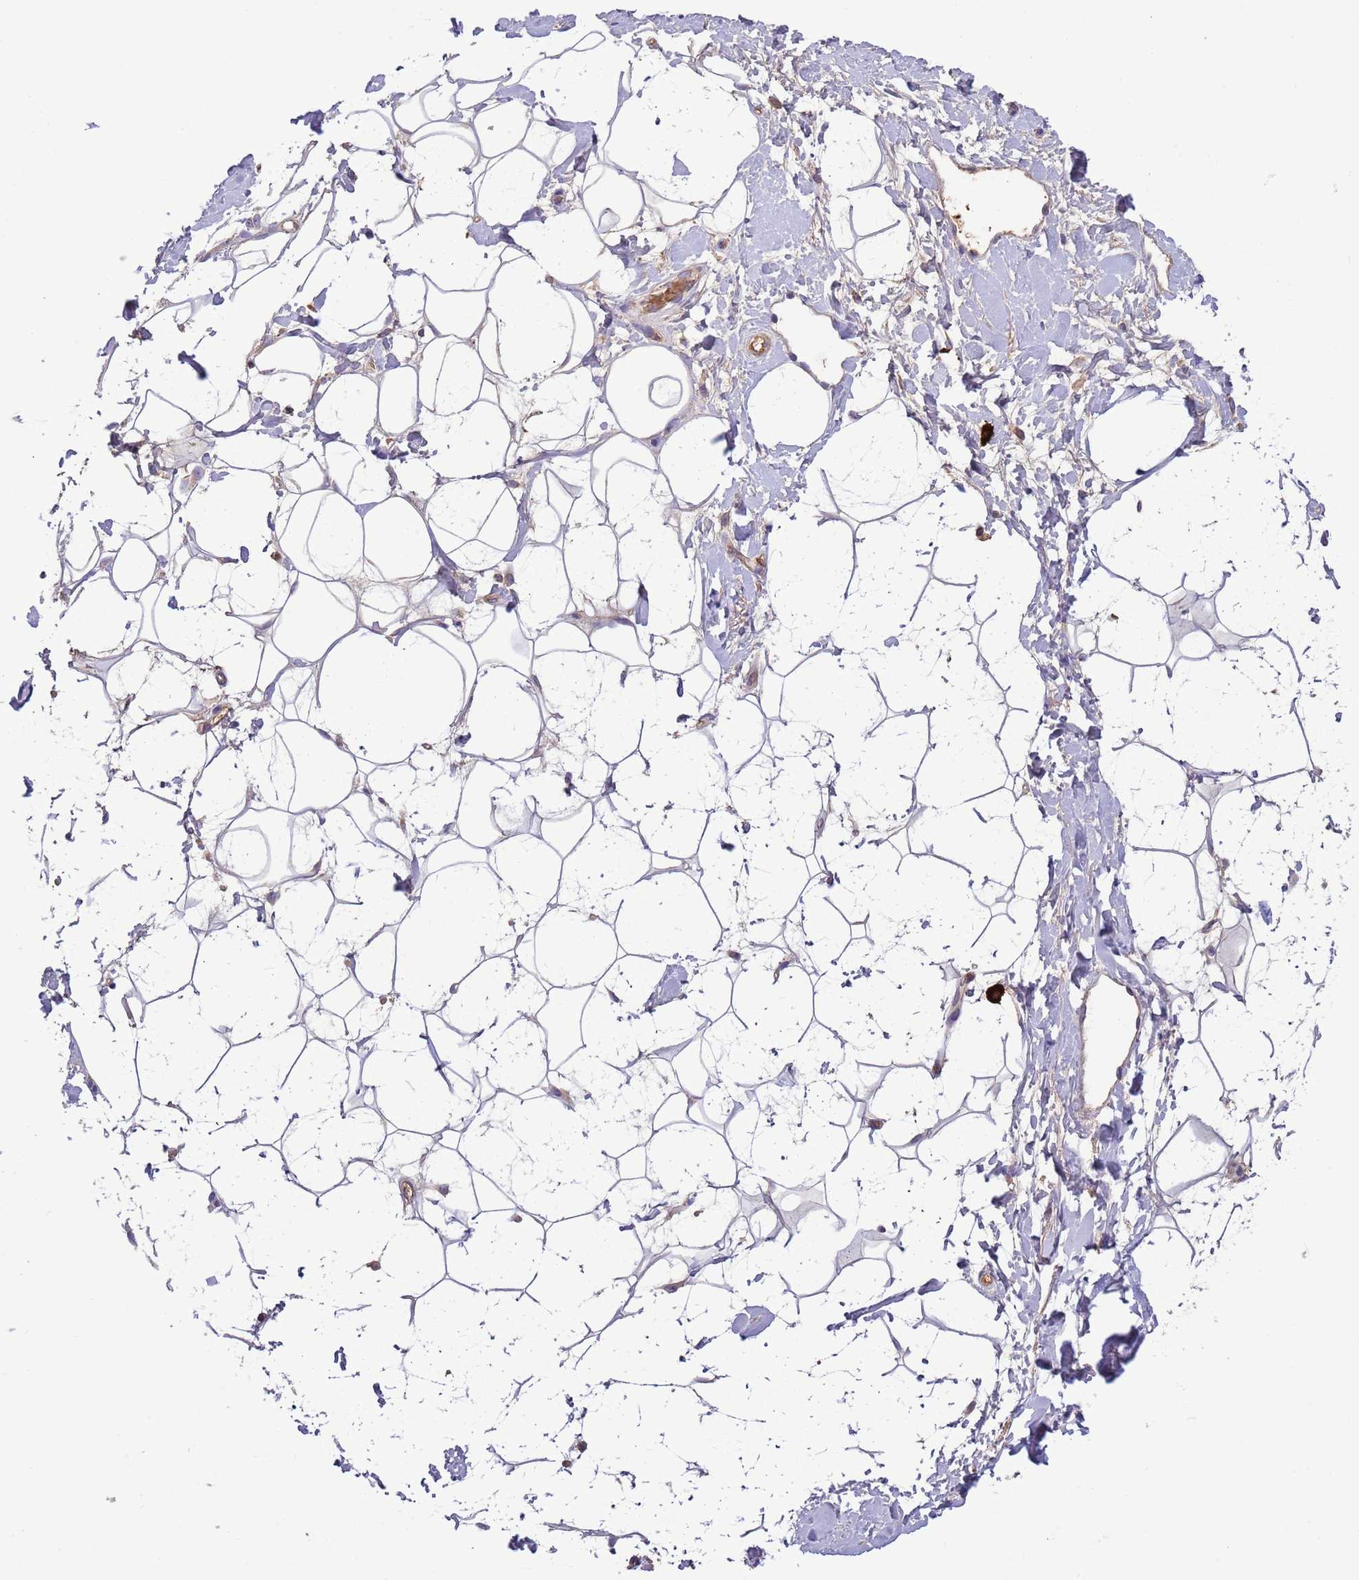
{"staining": {"intensity": "negative", "quantity": "none", "location": "none"}, "tissue": "adipose tissue", "cell_type": "Adipocytes", "image_type": "normal", "snomed": [{"axis": "morphology", "description": "Normal tissue, NOS"}, {"axis": "topography", "description": "Breast"}], "caption": "Image shows no protein staining in adipocytes of unremarkable adipose tissue.", "gene": "TRMO", "patient": {"sex": "female", "age": 26}}